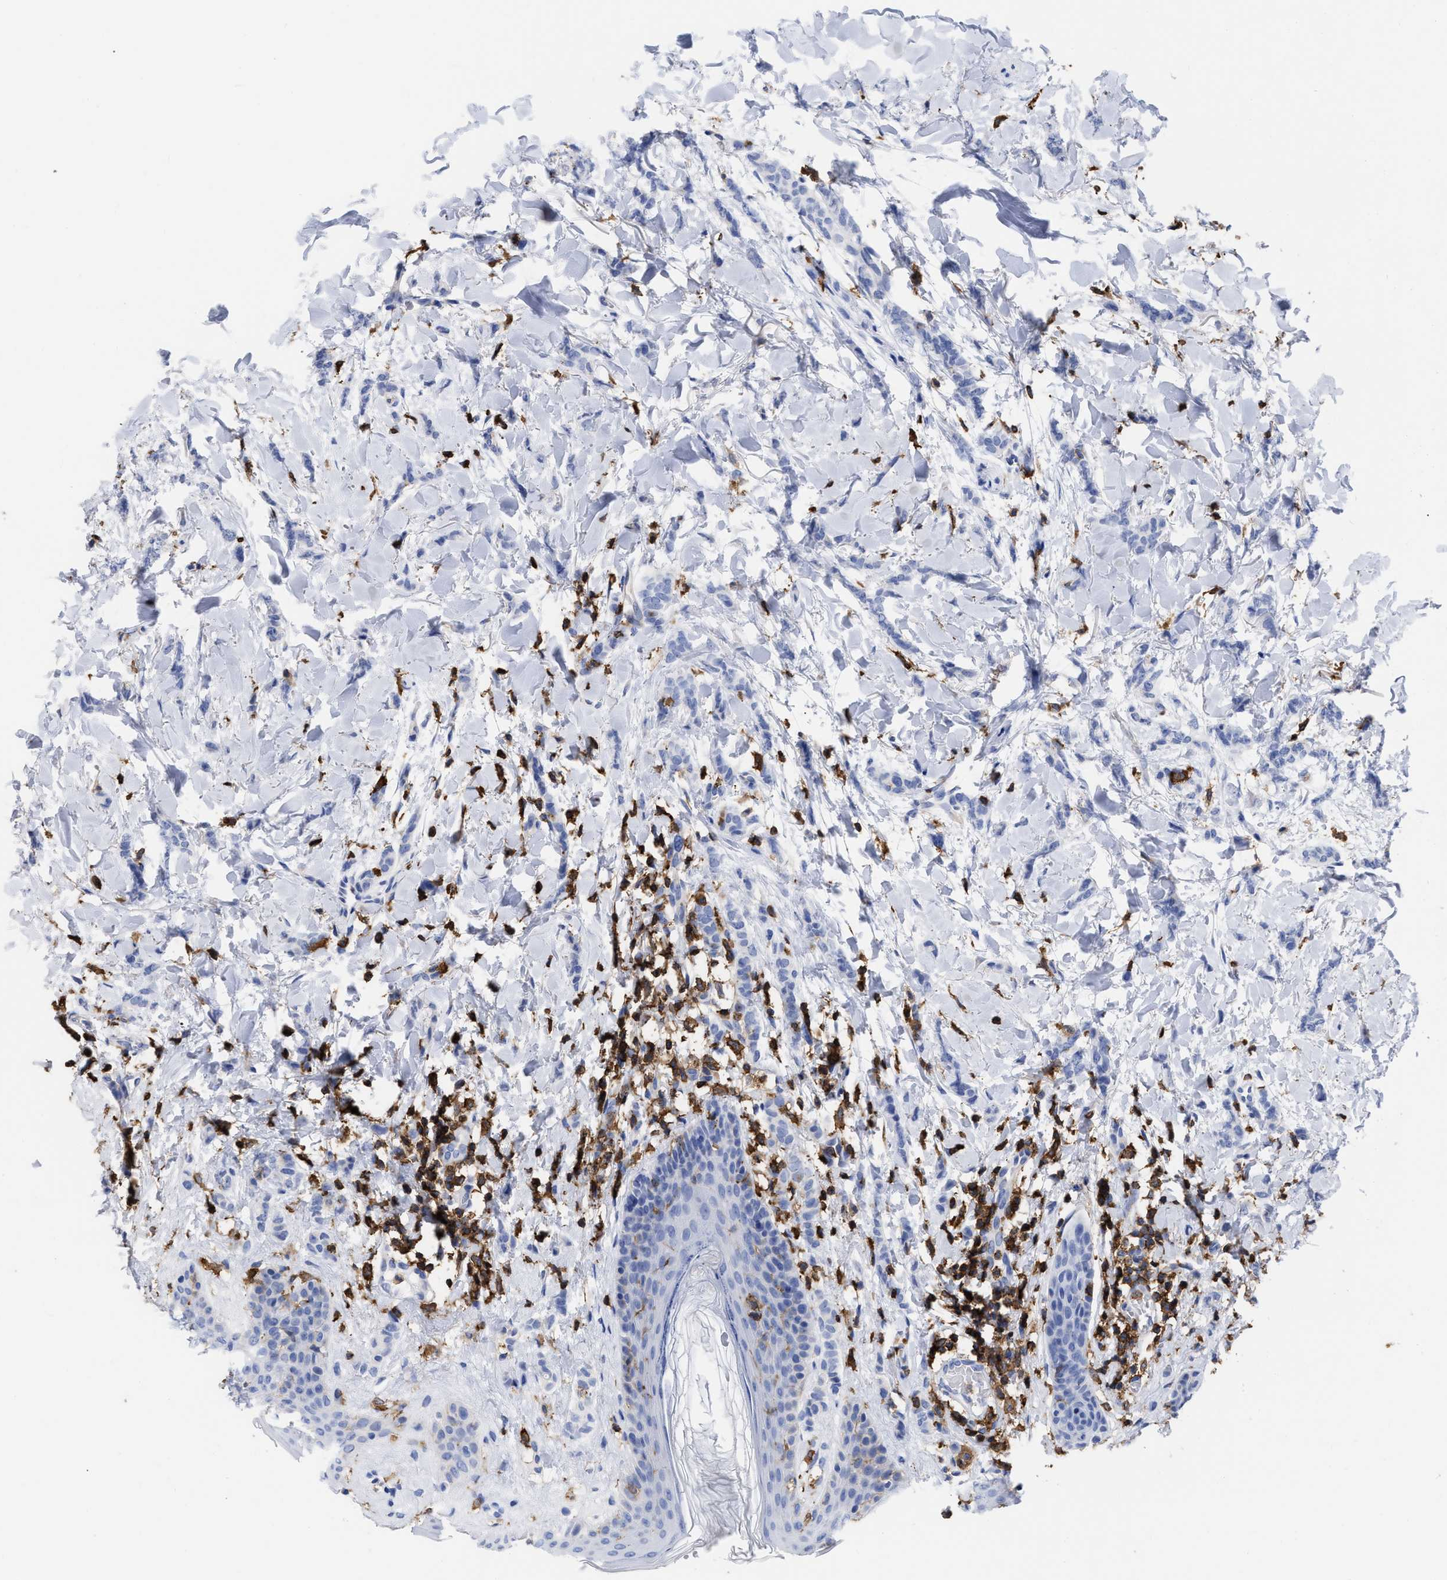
{"staining": {"intensity": "negative", "quantity": "none", "location": "none"}, "tissue": "breast cancer", "cell_type": "Tumor cells", "image_type": "cancer", "snomed": [{"axis": "morphology", "description": "Lobular carcinoma"}, {"axis": "topography", "description": "Skin"}, {"axis": "topography", "description": "Breast"}], "caption": "Immunohistochemistry histopathology image of human lobular carcinoma (breast) stained for a protein (brown), which demonstrates no expression in tumor cells.", "gene": "HCLS1", "patient": {"sex": "female", "age": 46}}